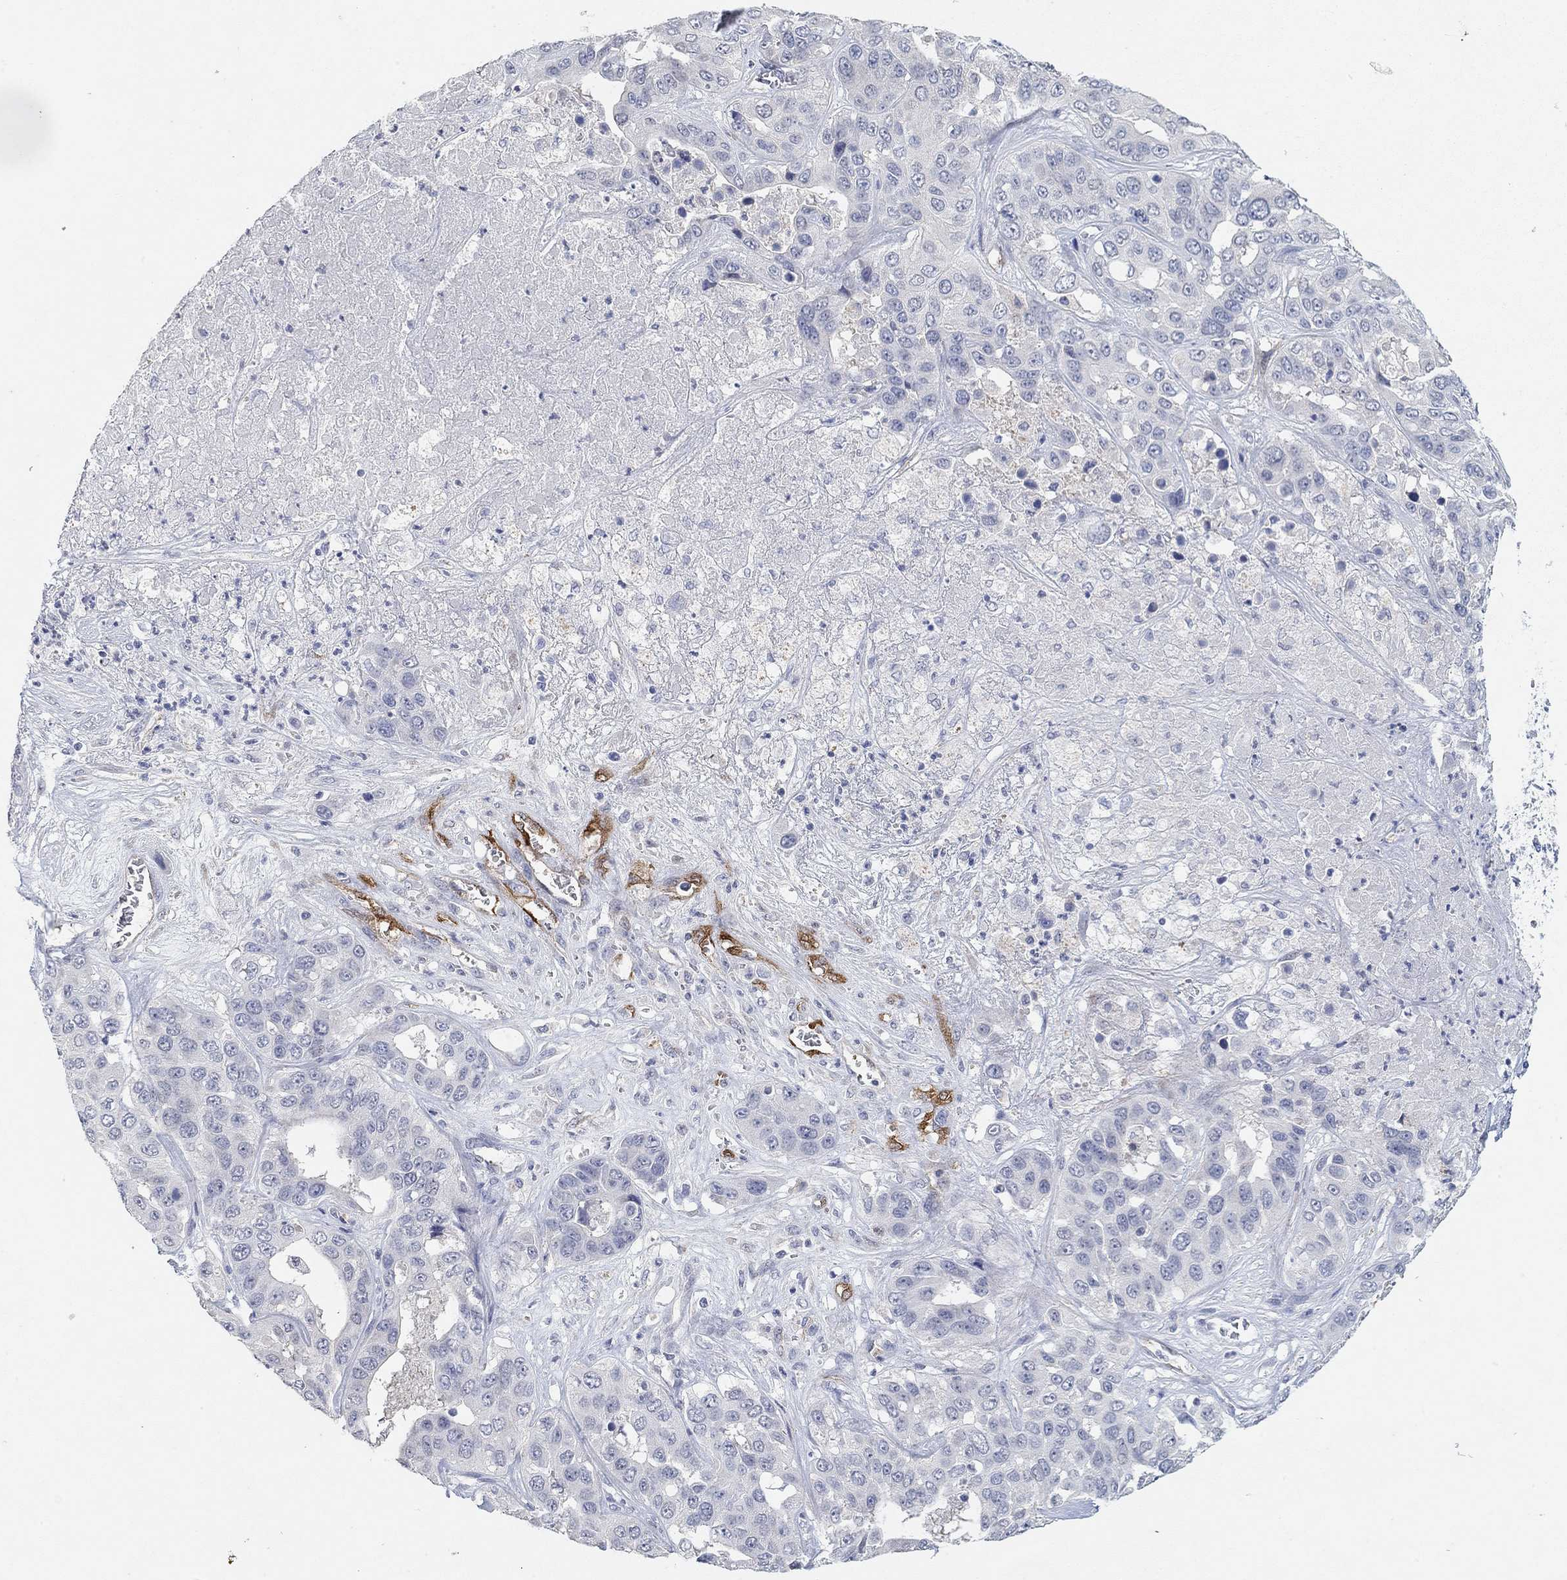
{"staining": {"intensity": "negative", "quantity": "none", "location": "none"}, "tissue": "liver cancer", "cell_type": "Tumor cells", "image_type": "cancer", "snomed": [{"axis": "morphology", "description": "Cholangiocarcinoma"}, {"axis": "topography", "description": "Liver"}], "caption": "This is a image of IHC staining of liver cancer (cholangiocarcinoma), which shows no expression in tumor cells.", "gene": "VAT1L", "patient": {"sex": "female", "age": 52}}